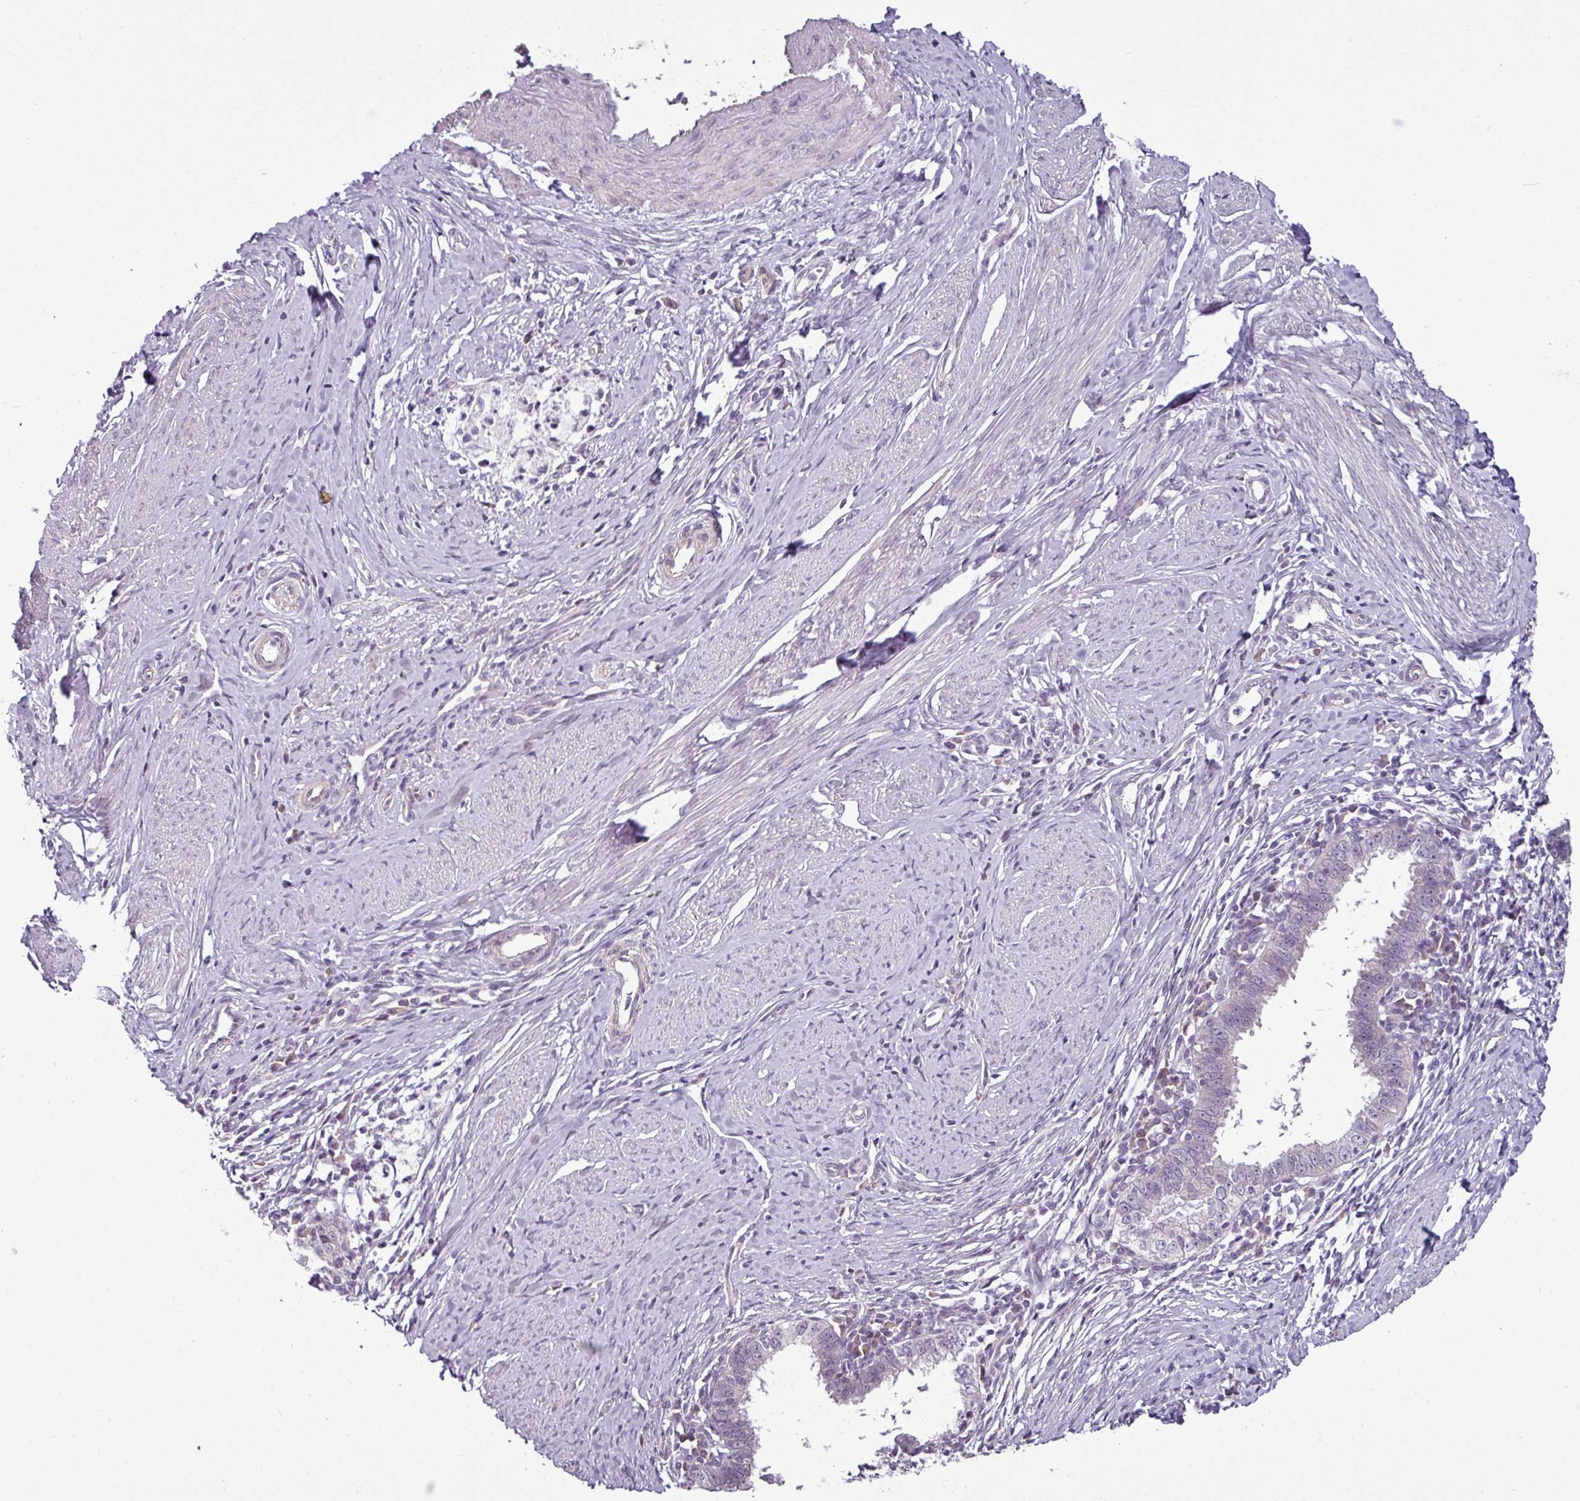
{"staining": {"intensity": "negative", "quantity": "none", "location": "none"}, "tissue": "cervical cancer", "cell_type": "Tumor cells", "image_type": "cancer", "snomed": [{"axis": "morphology", "description": "Adenocarcinoma, NOS"}, {"axis": "topography", "description": "Cervix"}], "caption": "This image is of cervical adenocarcinoma stained with IHC to label a protein in brown with the nuclei are counter-stained blue. There is no positivity in tumor cells.", "gene": "OR52D1", "patient": {"sex": "female", "age": 36}}